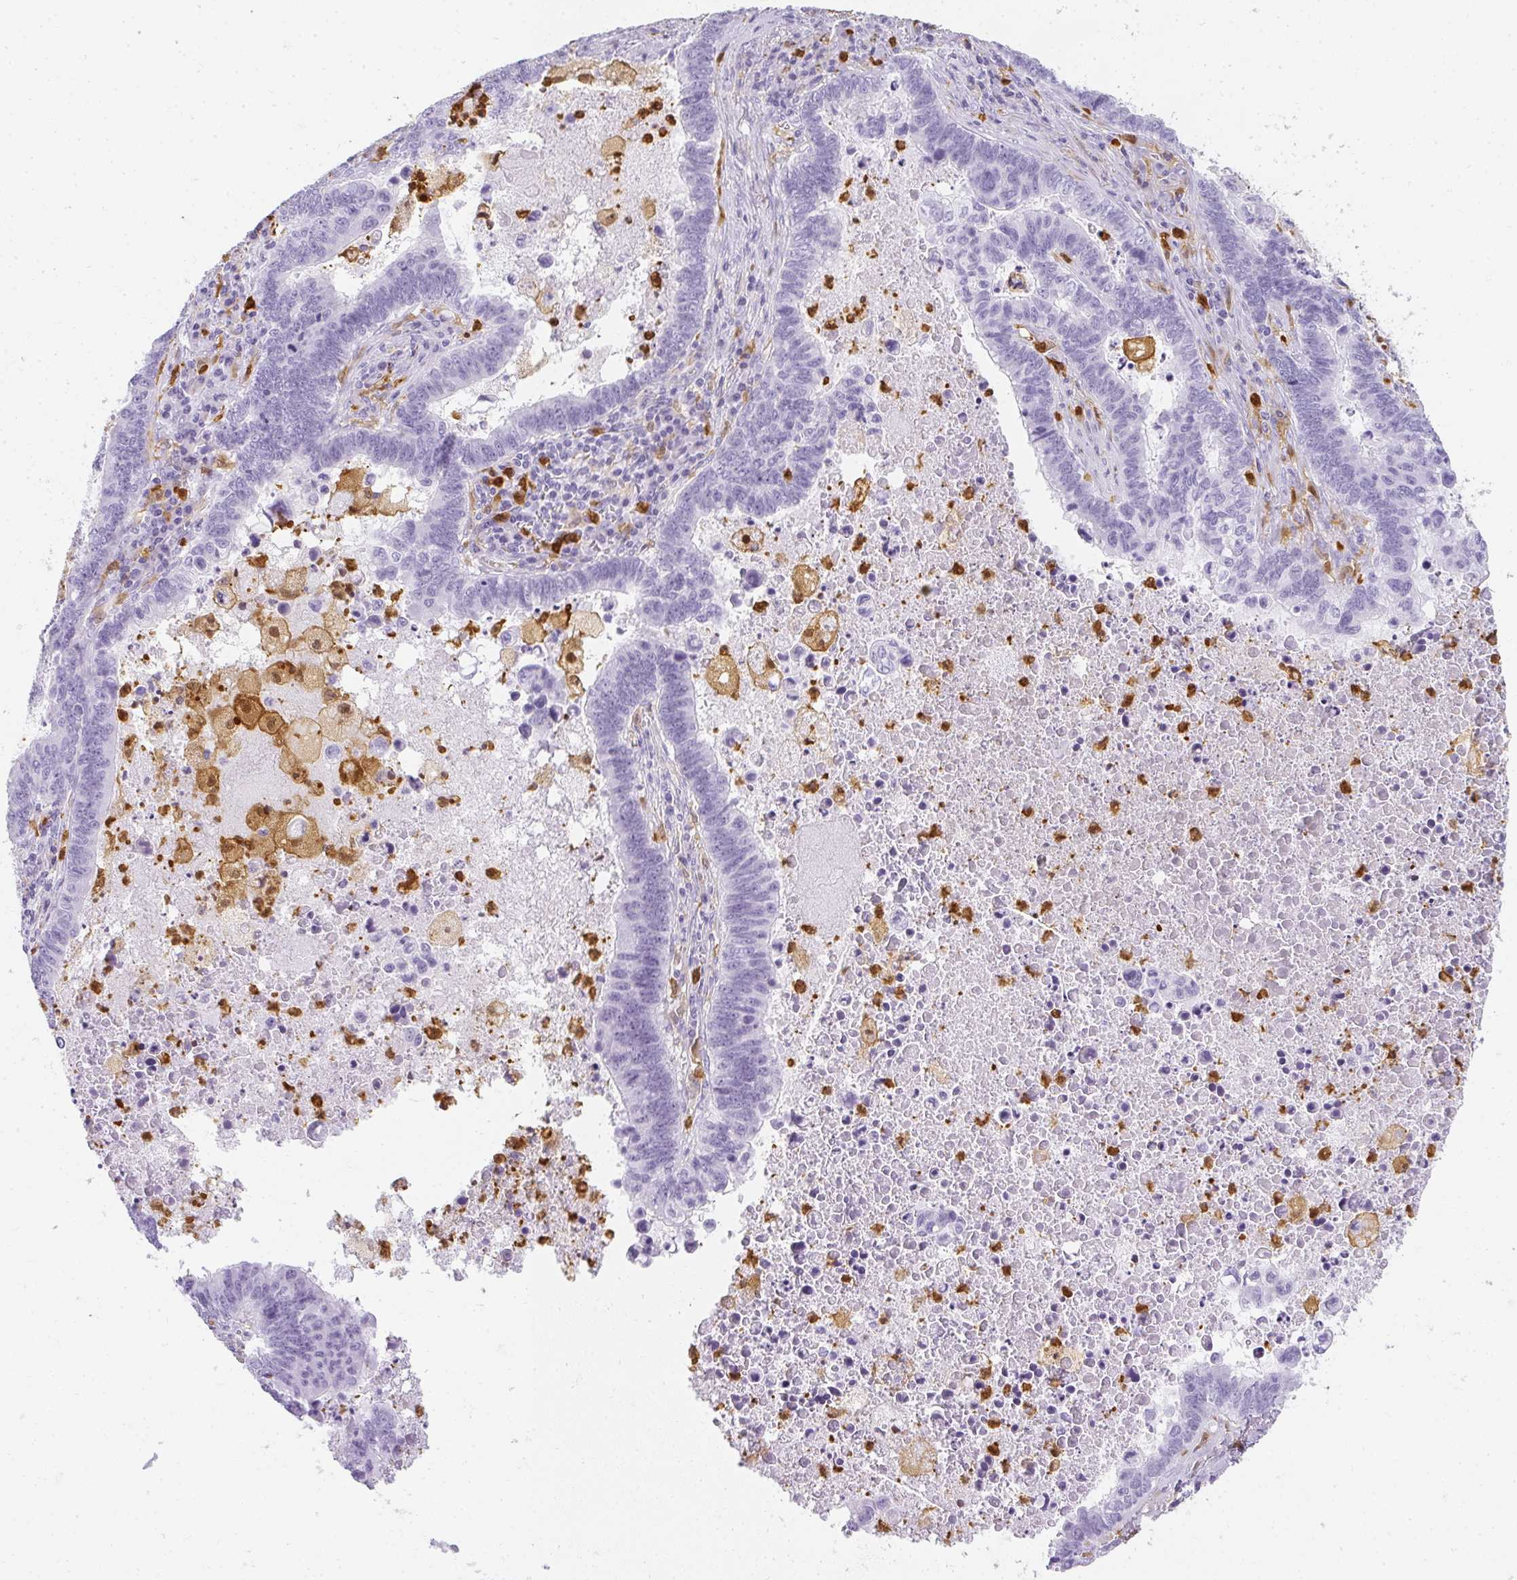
{"staining": {"intensity": "negative", "quantity": "none", "location": "none"}, "tissue": "lung cancer", "cell_type": "Tumor cells", "image_type": "cancer", "snomed": [{"axis": "morphology", "description": "Aneuploidy"}, {"axis": "morphology", "description": "Adenocarcinoma, NOS"}, {"axis": "morphology", "description": "Adenocarcinoma primary or metastatic"}, {"axis": "topography", "description": "Lung"}], "caption": "An image of human lung cancer is negative for staining in tumor cells.", "gene": "HK3", "patient": {"sex": "female", "age": 75}}